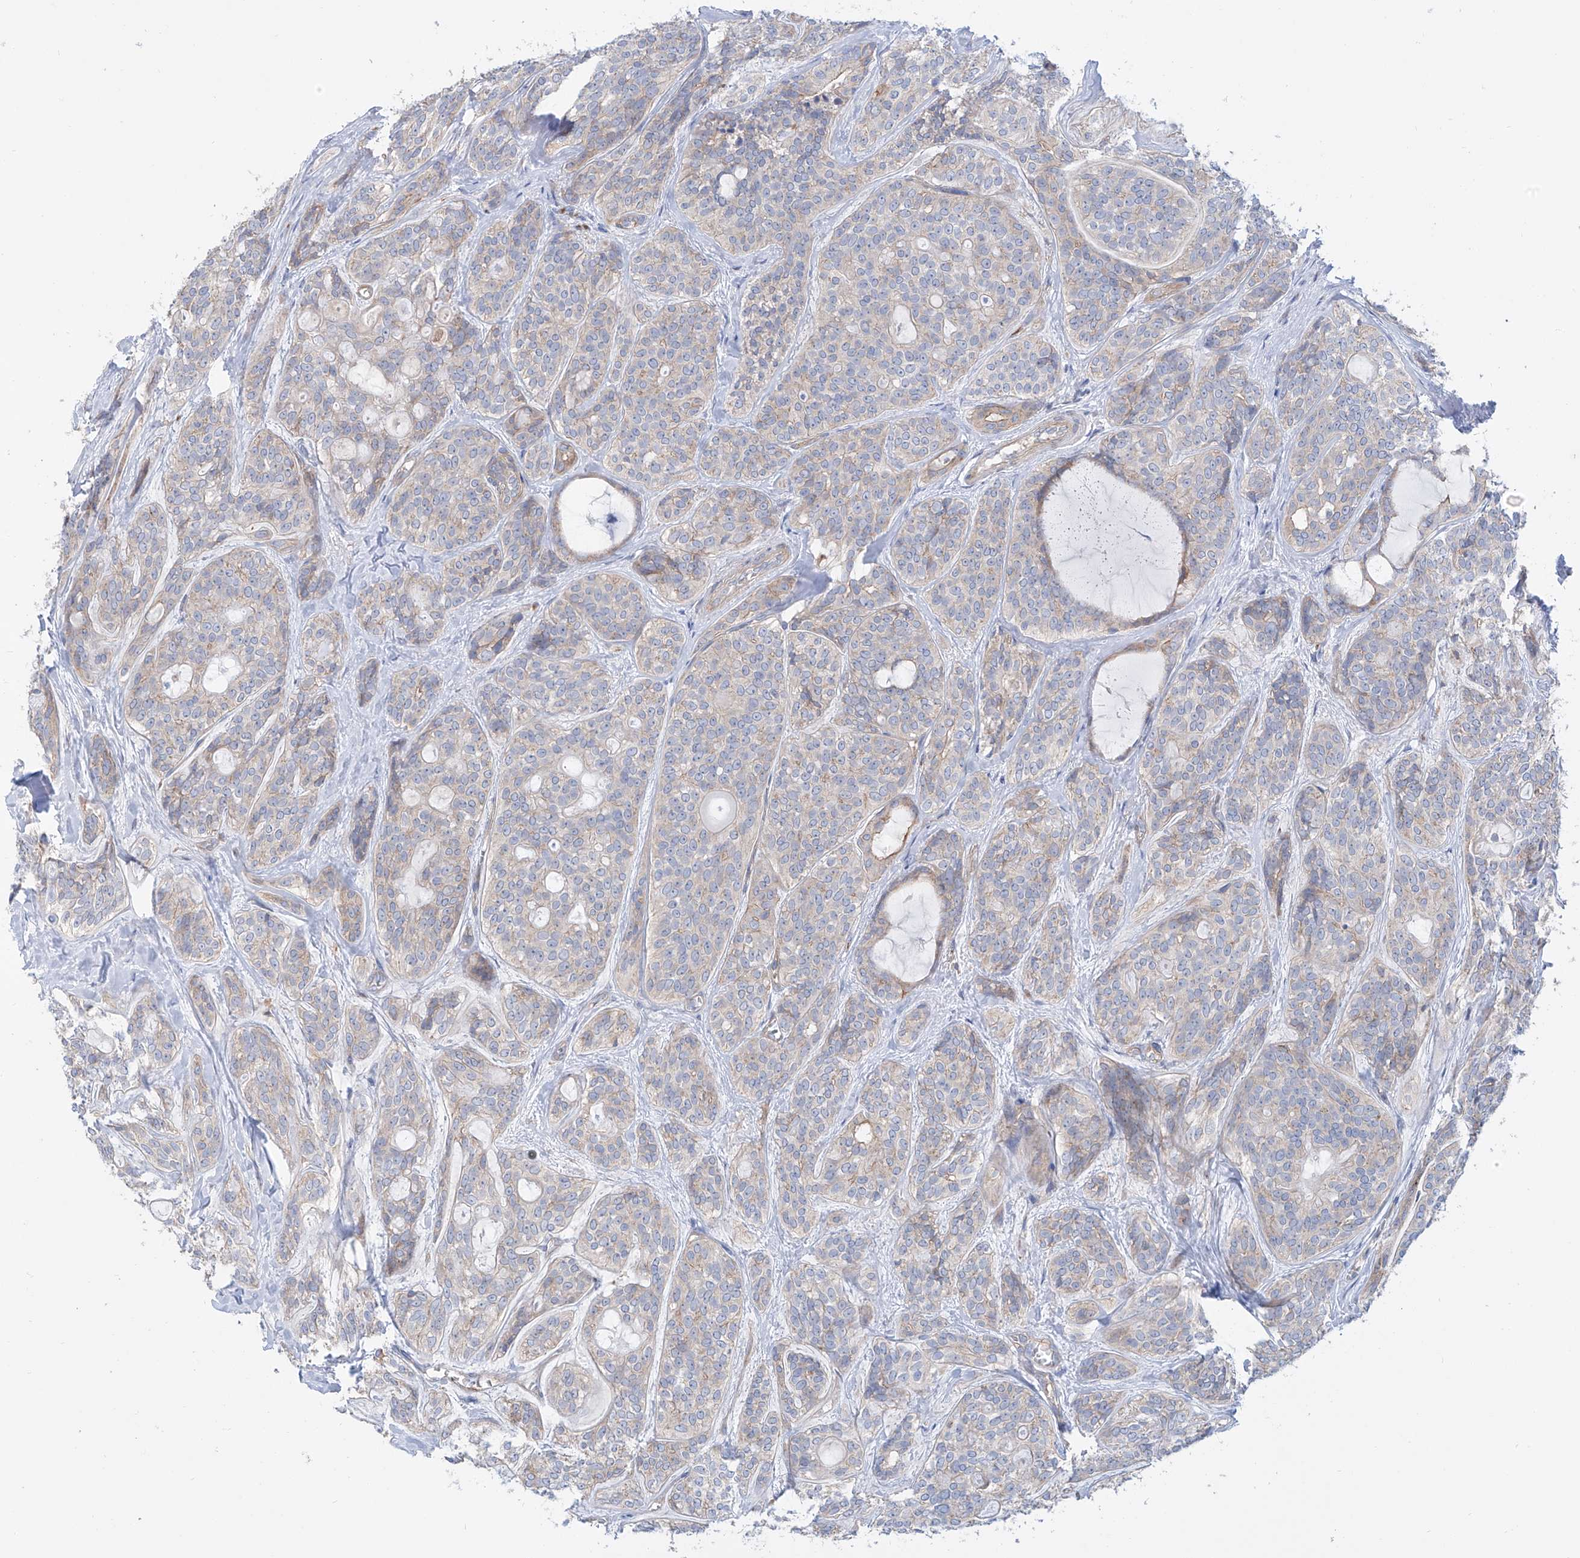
{"staining": {"intensity": "negative", "quantity": "none", "location": "none"}, "tissue": "head and neck cancer", "cell_type": "Tumor cells", "image_type": "cancer", "snomed": [{"axis": "morphology", "description": "Adenocarcinoma, NOS"}, {"axis": "topography", "description": "Head-Neck"}], "caption": "Tumor cells show no significant protein staining in head and neck cancer (adenocarcinoma). (IHC, brightfield microscopy, high magnification).", "gene": "TMEM209", "patient": {"sex": "male", "age": 66}}